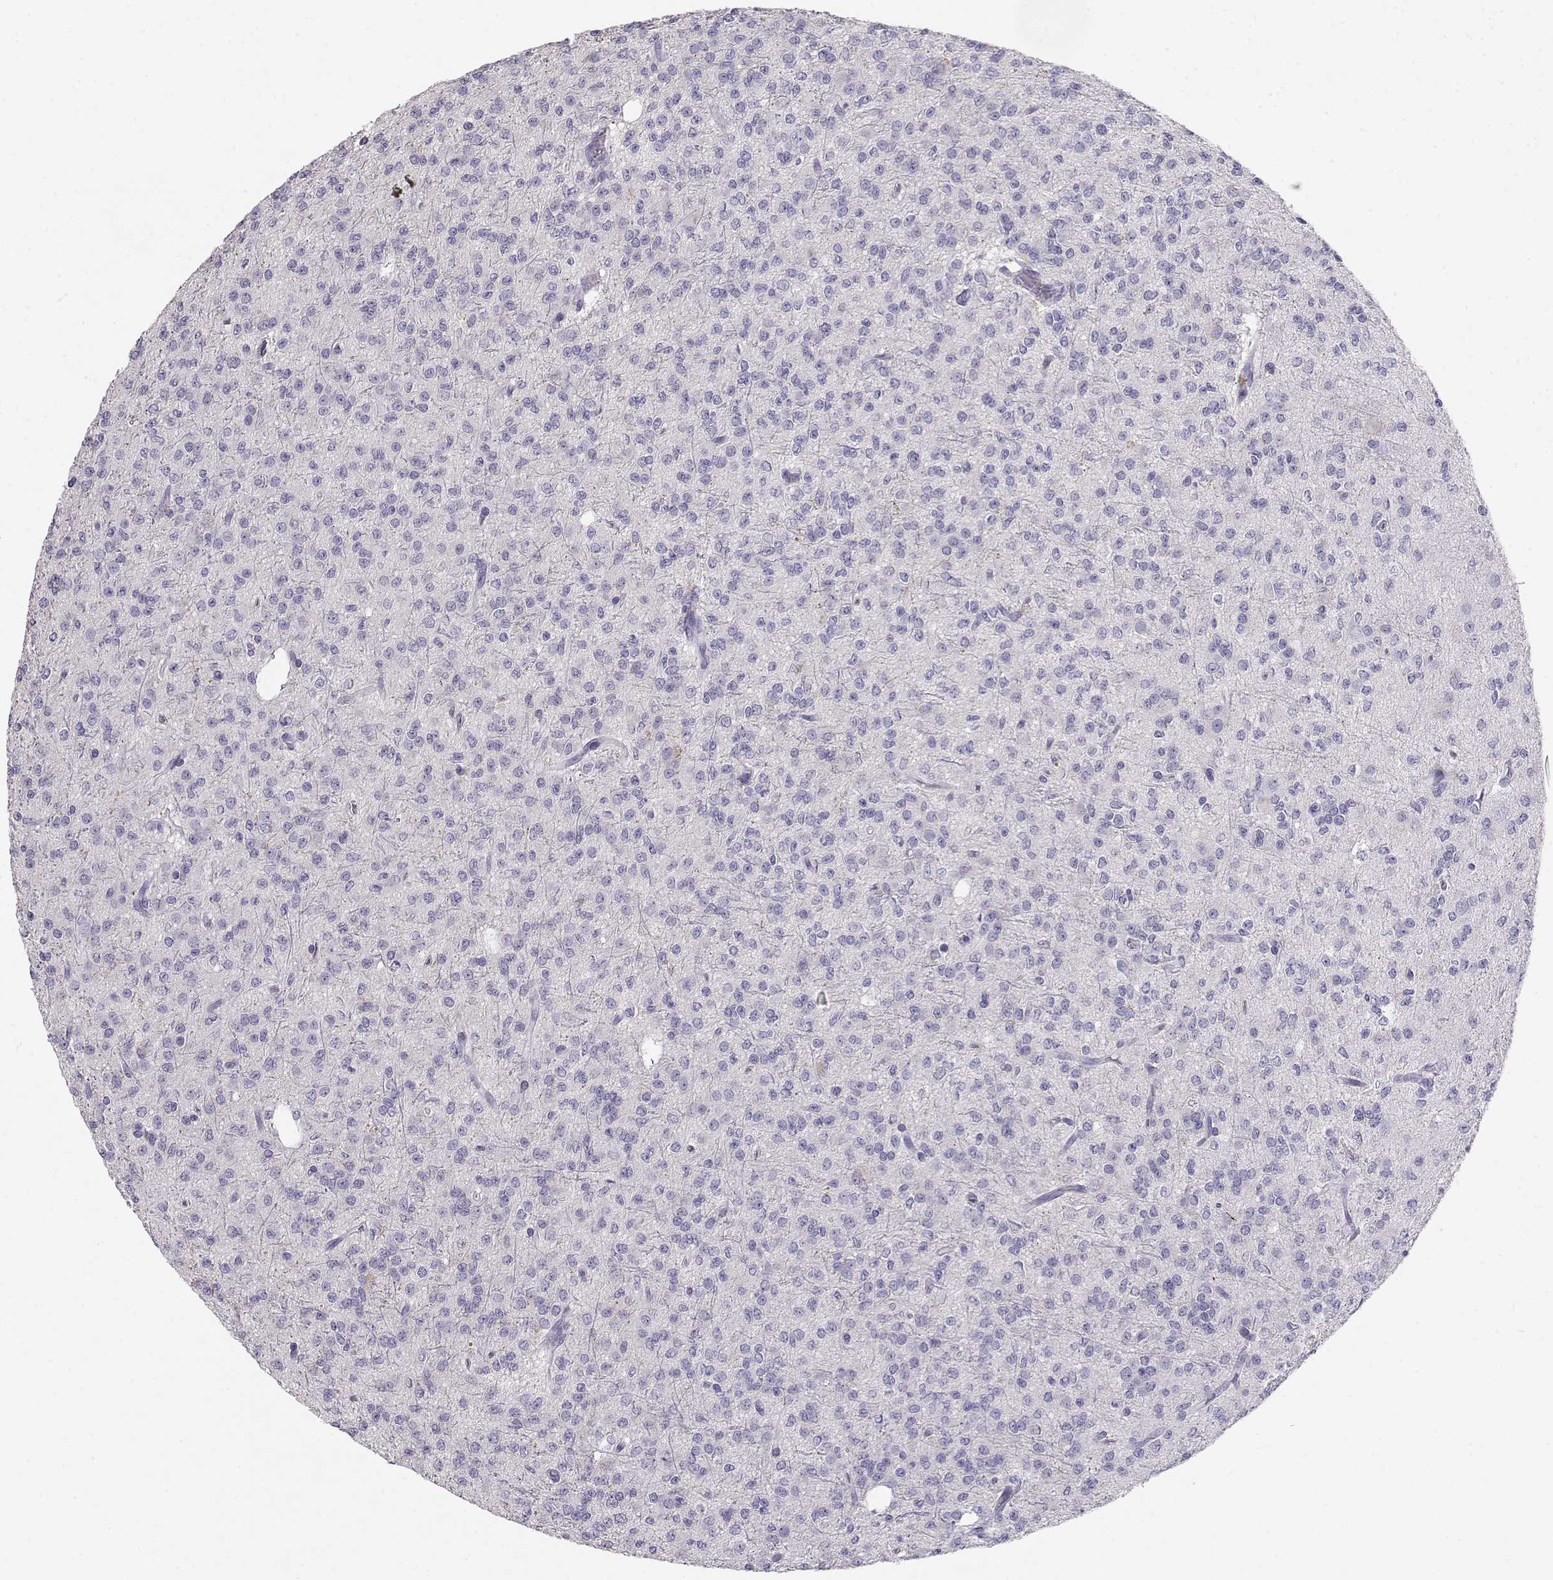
{"staining": {"intensity": "negative", "quantity": "none", "location": "none"}, "tissue": "glioma", "cell_type": "Tumor cells", "image_type": "cancer", "snomed": [{"axis": "morphology", "description": "Glioma, malignant, Low grade"}, {"axis": "topography", "description": "Brain"}], "caption": "An immunohistochemistry micrograph of low-grade glioma (malignant) is shown. There is no staining in tumor cells of low-grade glioma (malignant).", "gene": "OPN5", "patient": {"sex": "male", "age": 27}}